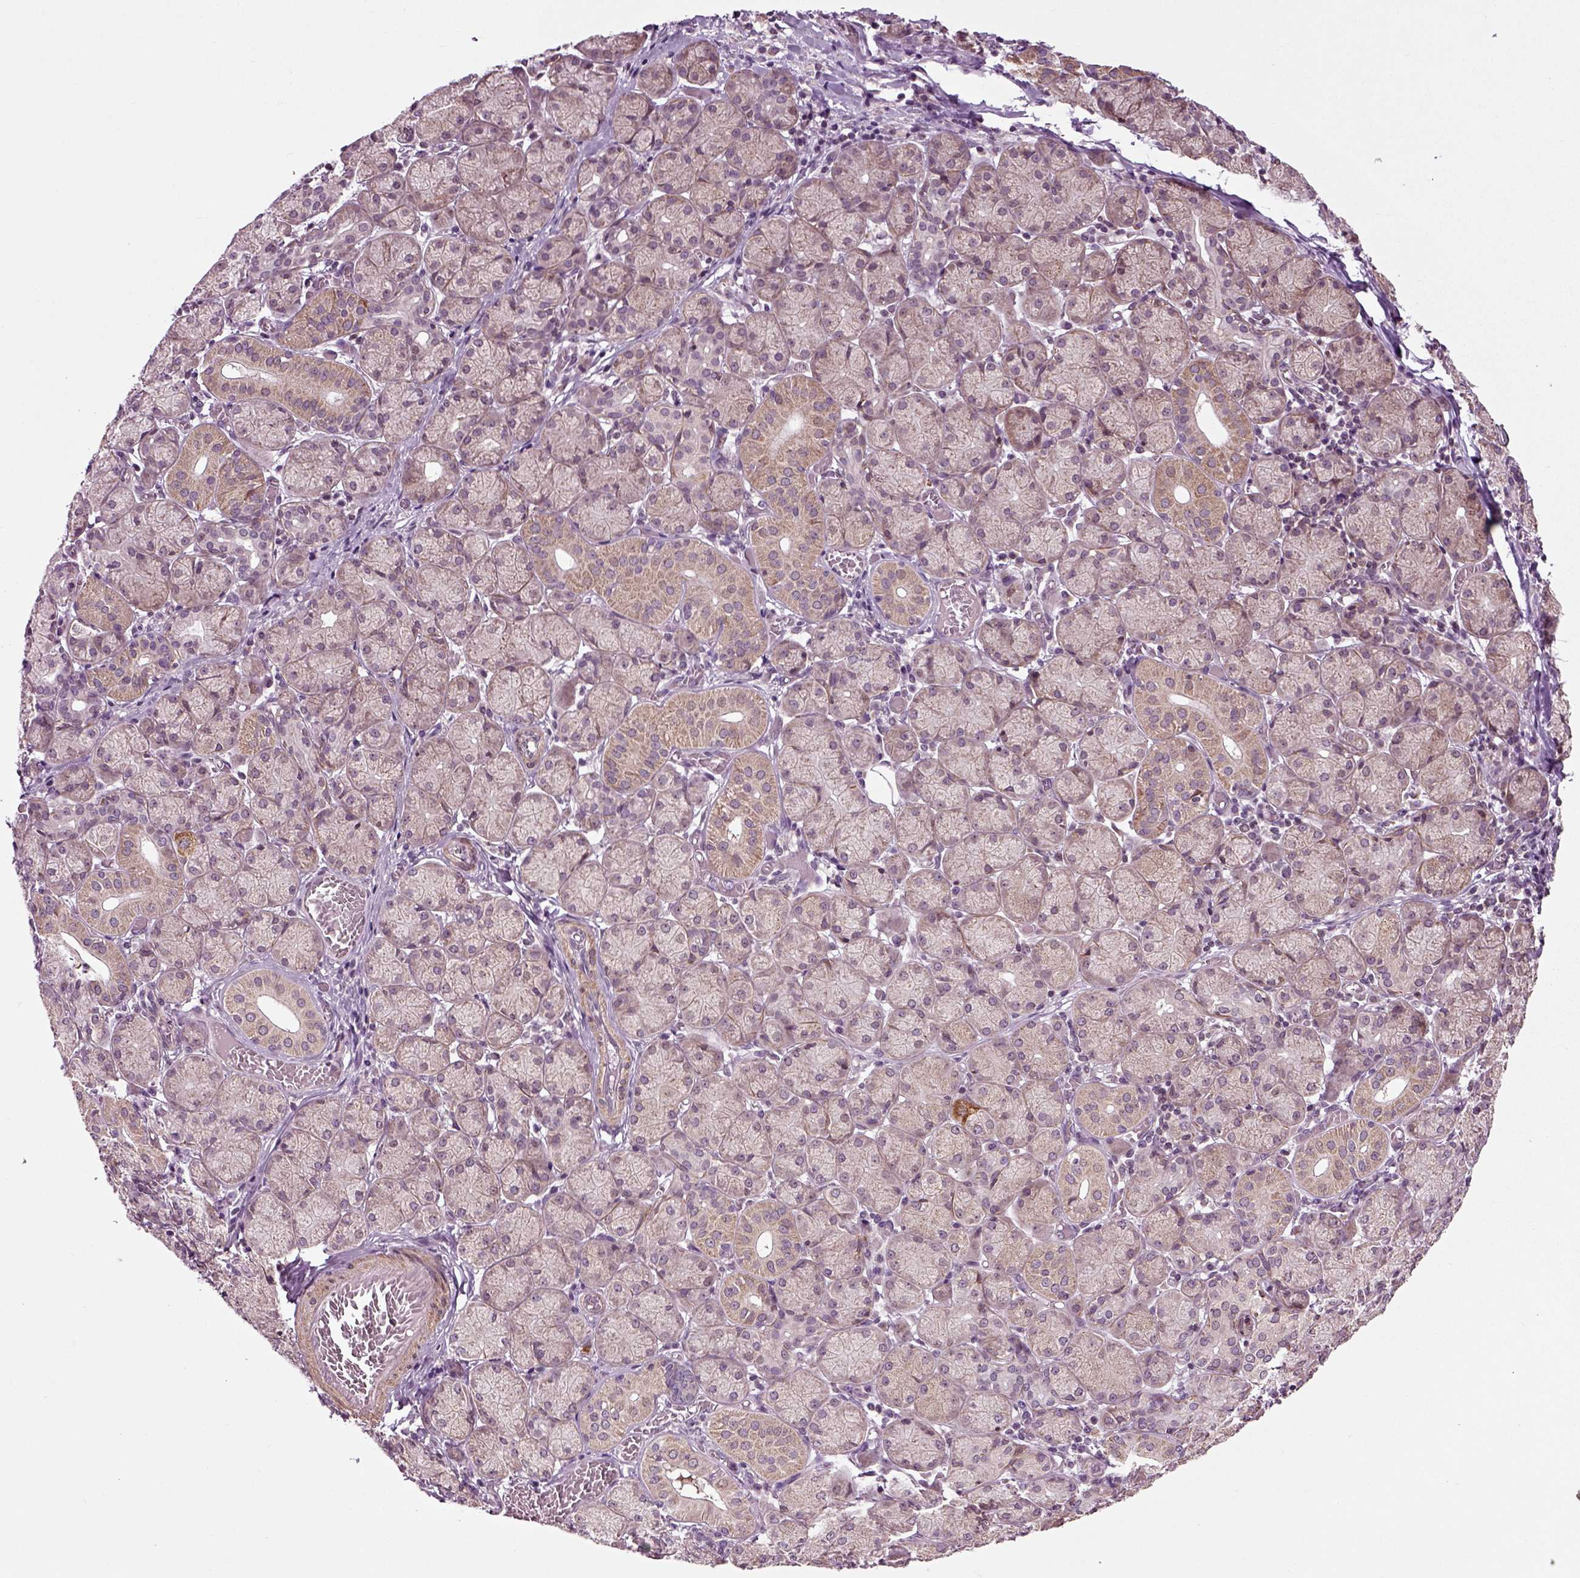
{"staining": {"intensity": "moderate", "quantity": "<25%", "location": "cytoplasmic/membranous"}, "tissue": "salivary gland", "cell_type": "Glandular cells", "image_type": "normal", "snomed": [{"axis": "morphology", "description": "Normal tissue, NOS"}, {"axis": "topography", "description": "Salivary gland"}, {"axis": "topography", "description": "Peripheral nerve tissue"}], "caption": "This photomicrograph reveals immunohistochemistry (IHC) staining of unremarkable human salivary gland, with low moderate cytoplasmic/membranous positivity in approximately <25% of glandular cells.", "gene": "KNSTRN", "patient": {"sex": "female", "age": 24}}